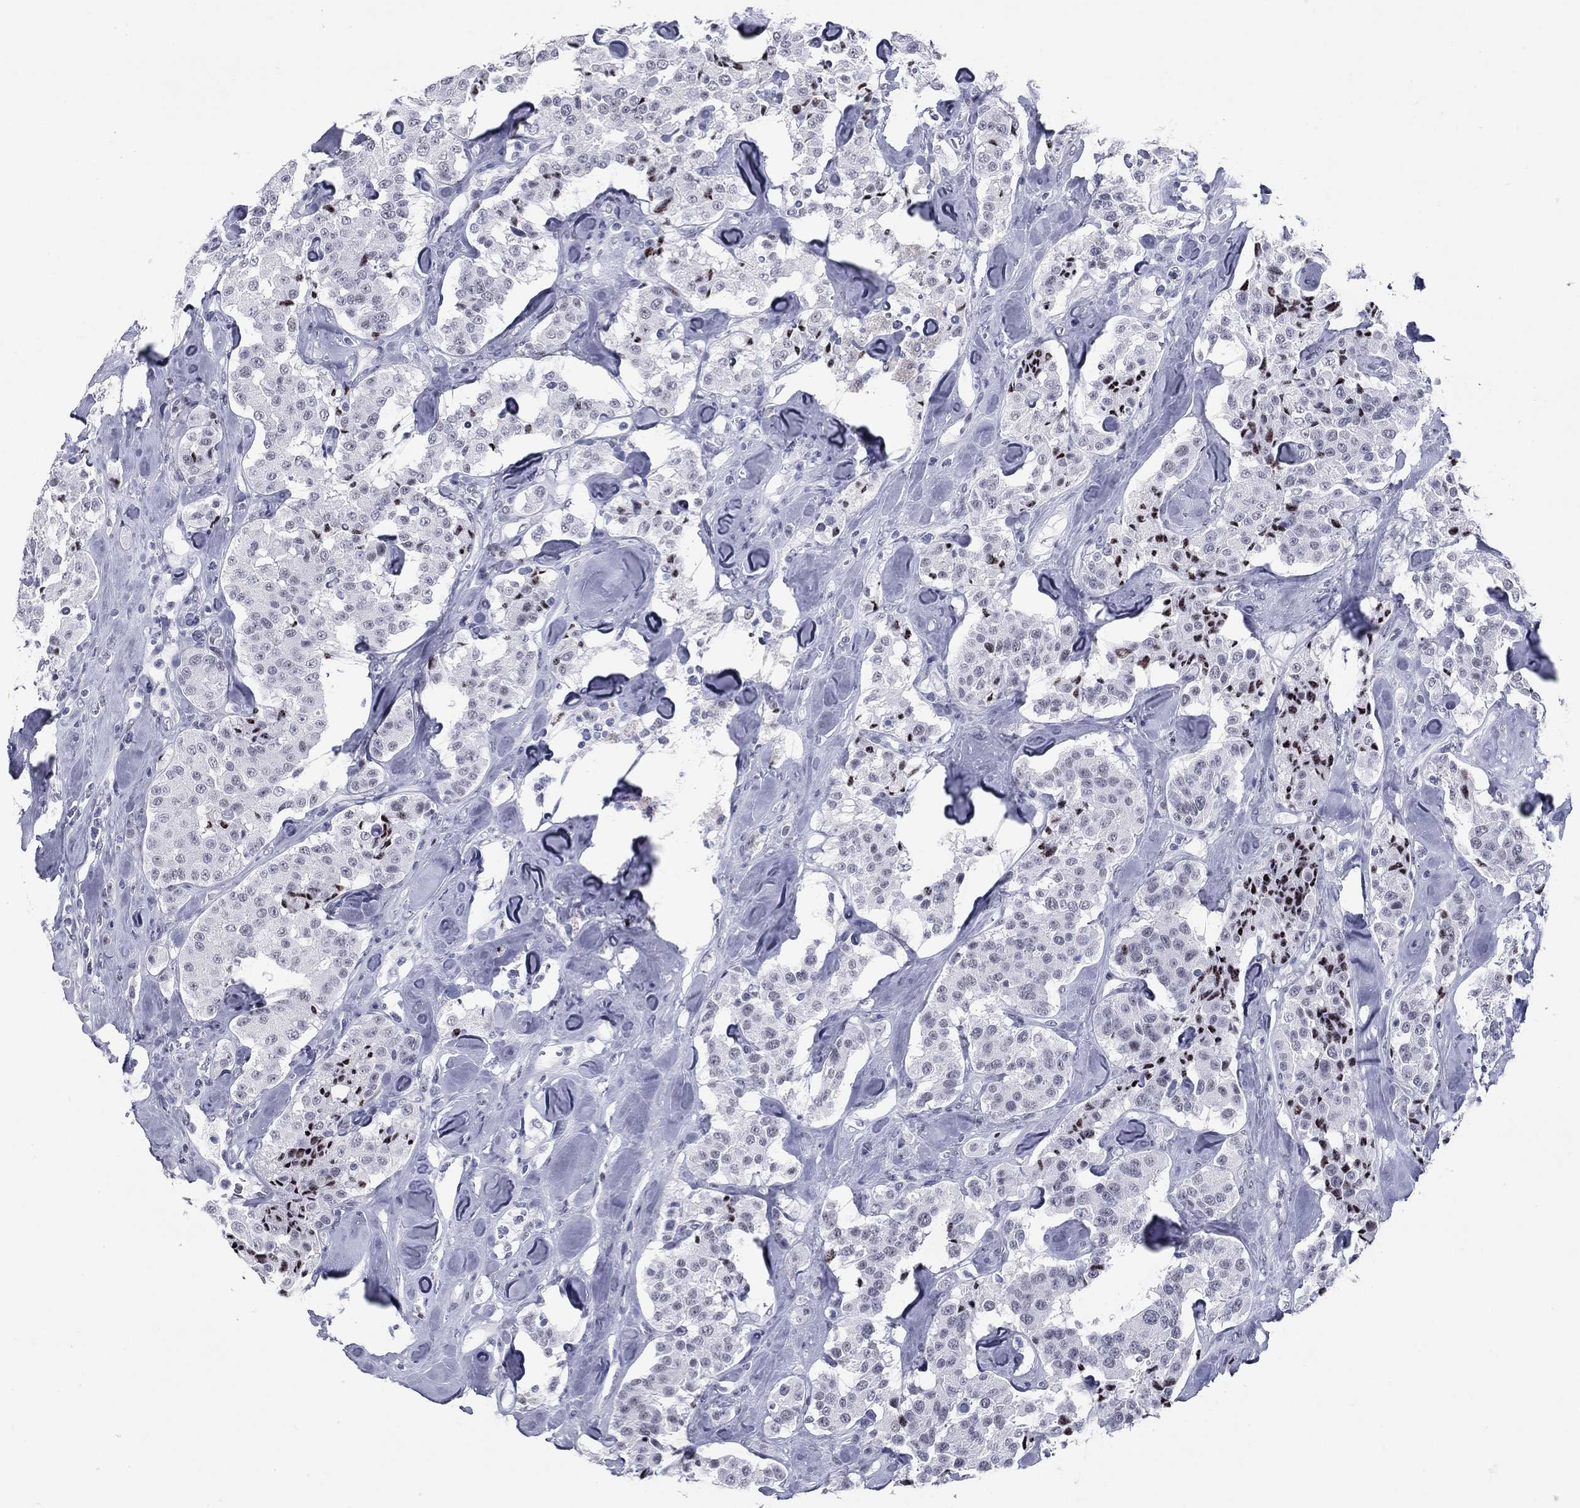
{"staining": {"intensity": "moderate", "quantity": "<25%", "location": "nuclear"}, "tissue": "carcinoid", "cell_type": "Tumor cells", "image_type": "cancer", "snomed": [{"axis": "morphology", "description": "Carcinoid, malignant, NOS"}, {"axis": "topography", "description": "Pancreas"}], "caption": "Malignant carcinoid was stained to show a protein in brown. There is low levels of moderate nuclear expression in approximately <25% of tumor cells.", "gene": "ASF1B", "patient": {"sex": "male", "age": 41}}